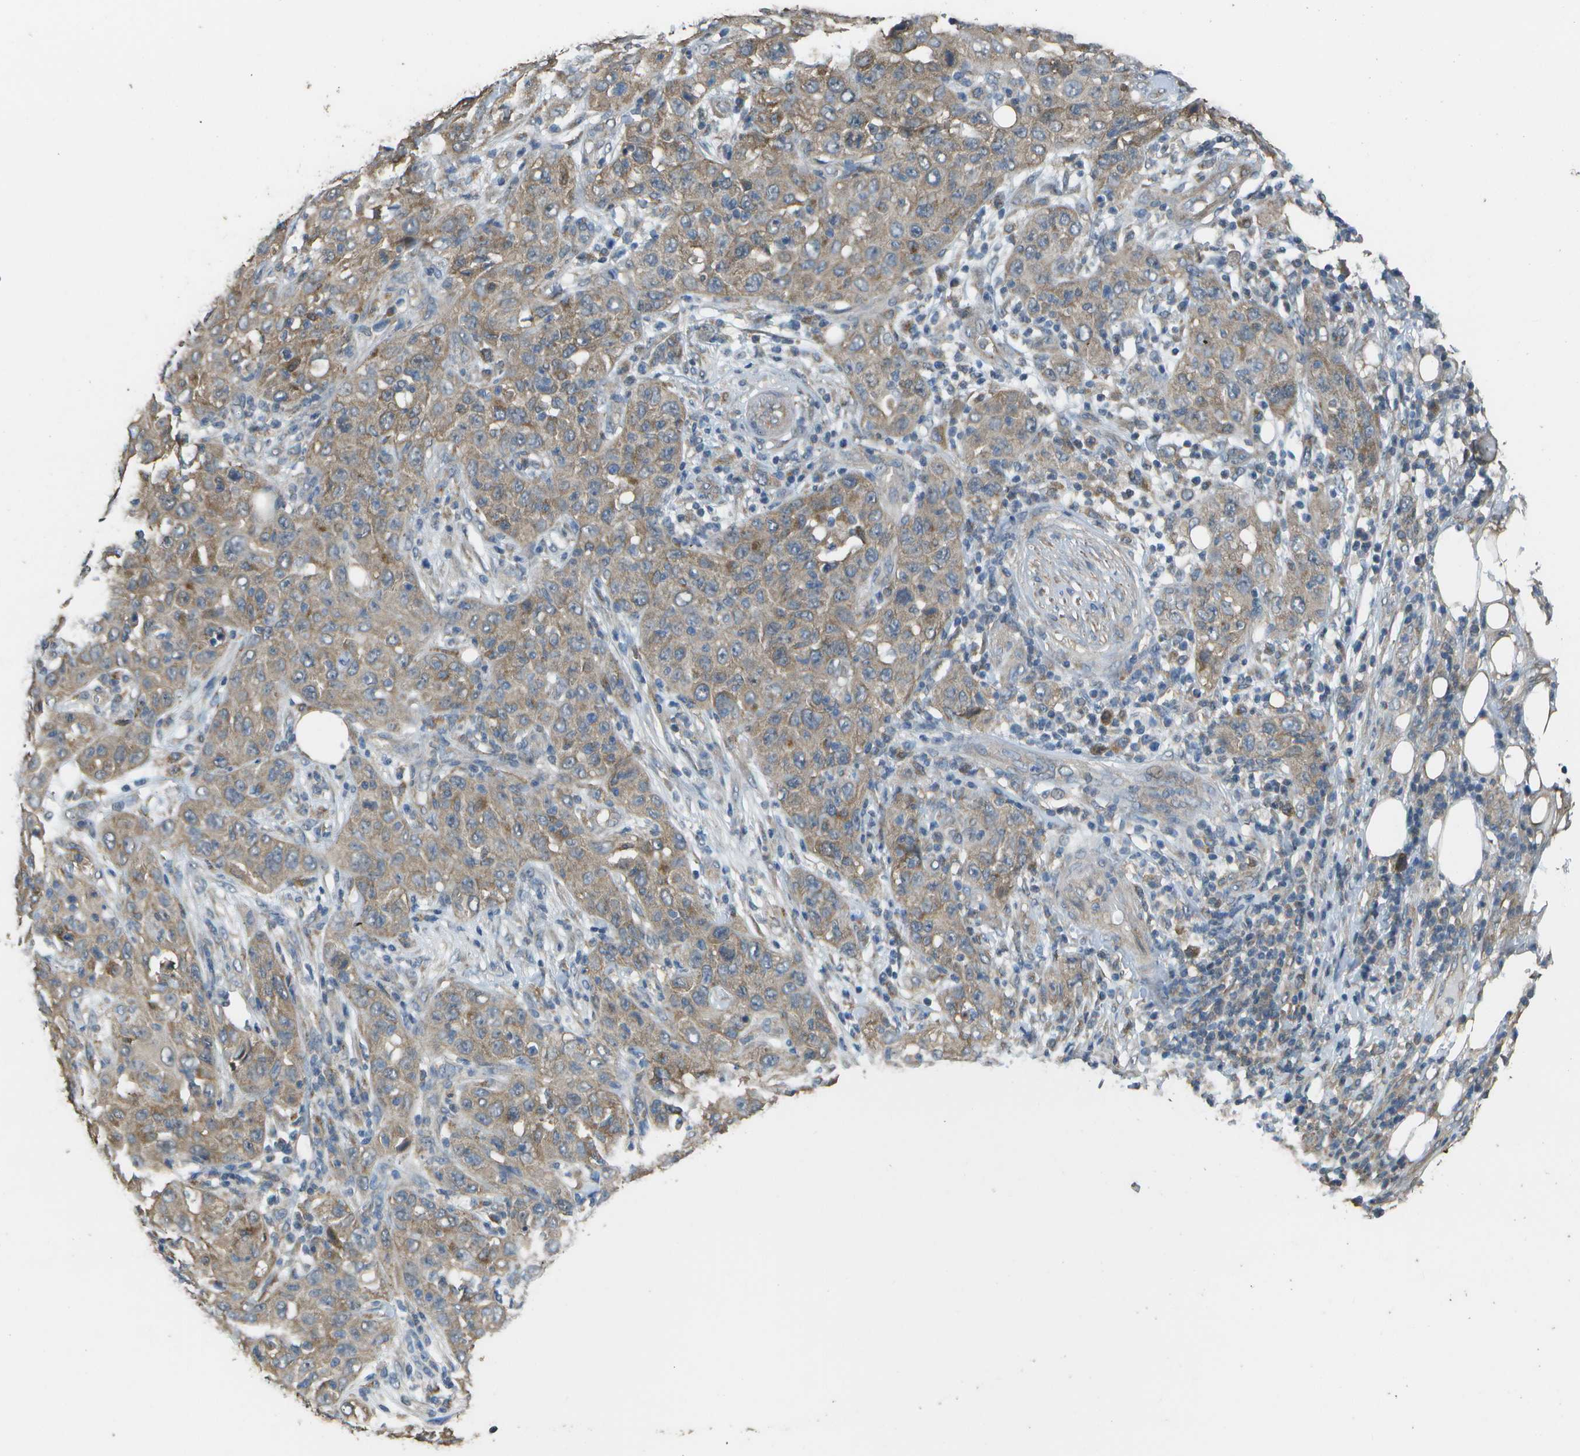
{"staining": {"intensity": "weak", "quantity": ">75%", "location": "cytoplasmic/membranous"}, "tissue": "skin cancer", "cell_type": "Tumor cells", "image_type": "cancer", "snomed": [{"axis": "morphology", "description": "Squamous cell carcinoma, NOS"}, {"axis": "topography", "description": "Skin"}], "caption": "Squamous cell carcinoma (skin) stained with a brown dye shows weak cytoplasmic/membranous positive positivity in about >75% of tumor cells.", "gene": "CLNS1A", "patient": {"sex": "female", "age": 88}}